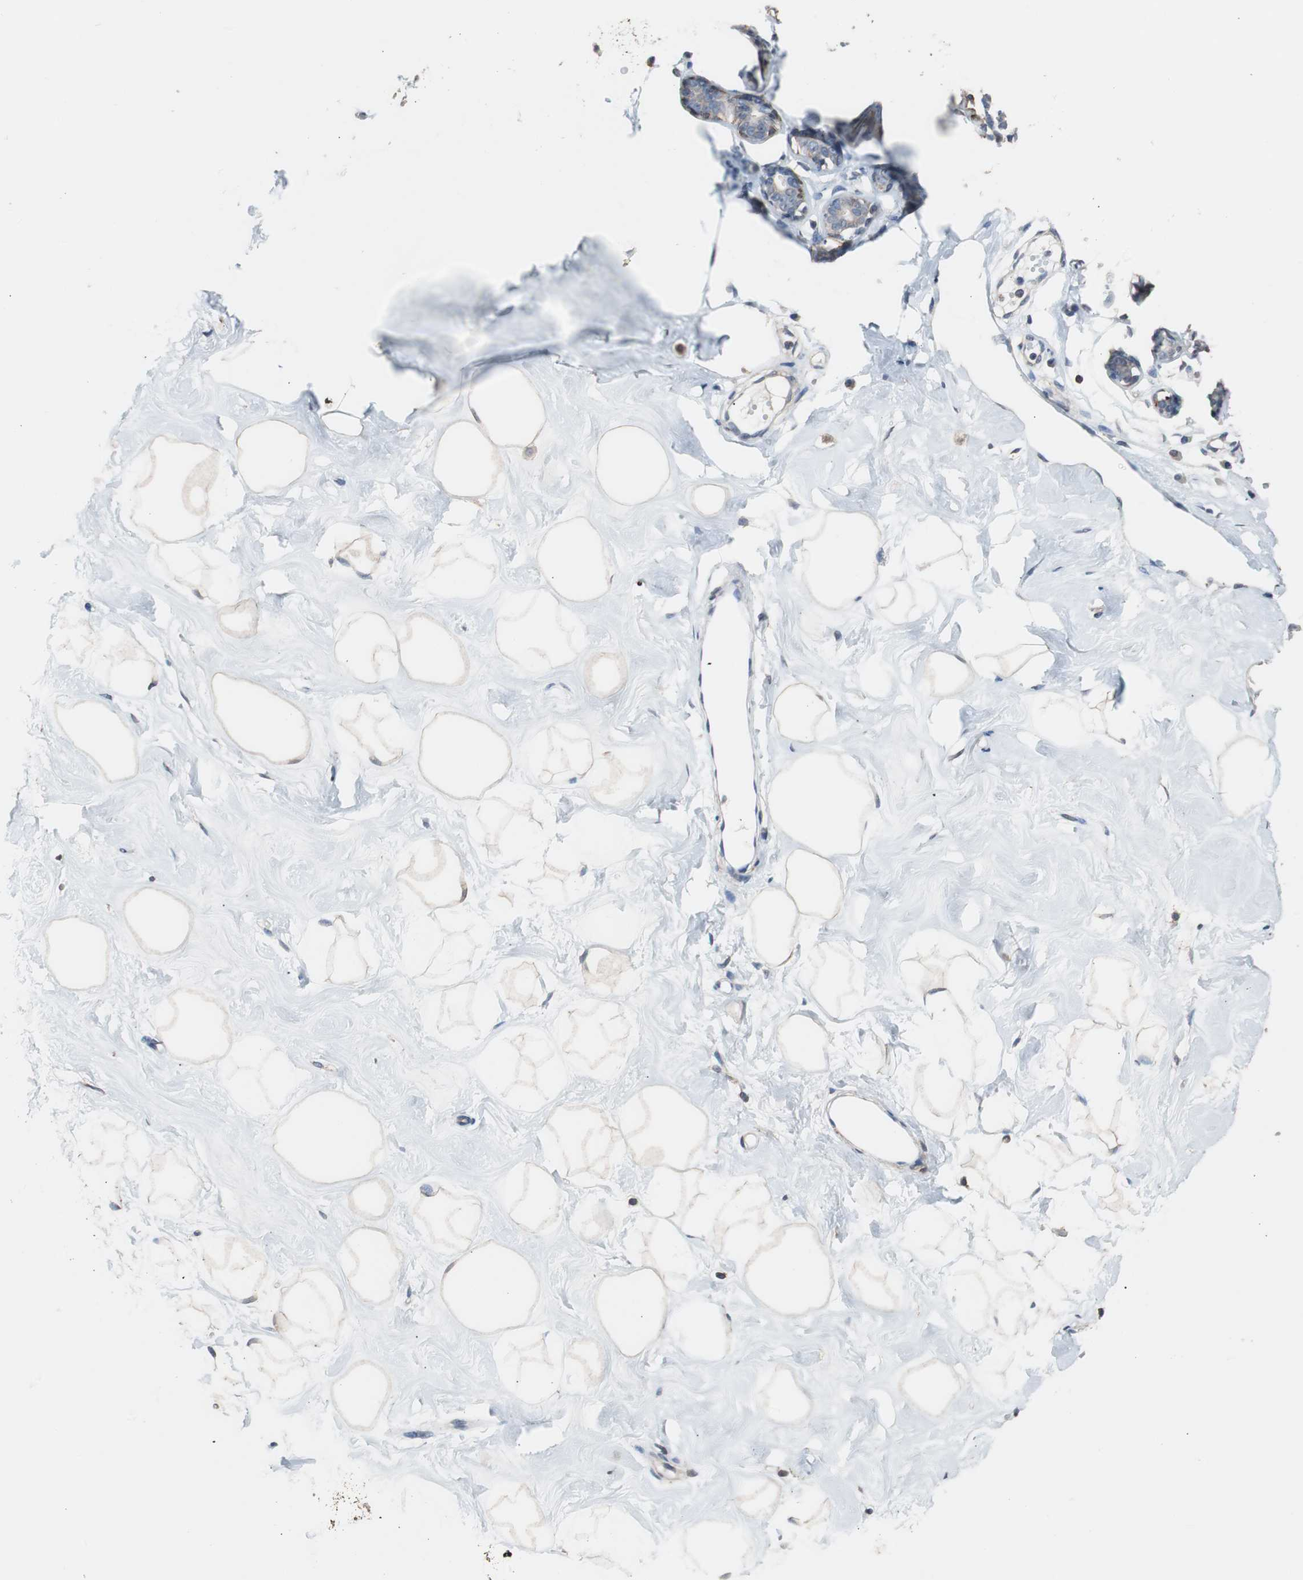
{"staining": {"intensity": "negative", "quantity": "none", "location": "none"}, "tissue": "breast", "cell_type": "Adipocytes", "image_type": "normal", "snomed": [{"axis": "morphology", "description": "Normal tissue, NOS"}, {"axis": "topography", "description": "Breast"}], "caption": "This is an immunohistochemistry (IHC) histopathology image of unremarkable breast. There is no staining in adipocytes.", "gene": "PBXIP1", "patient": {"sex": "female", "age": 23}}